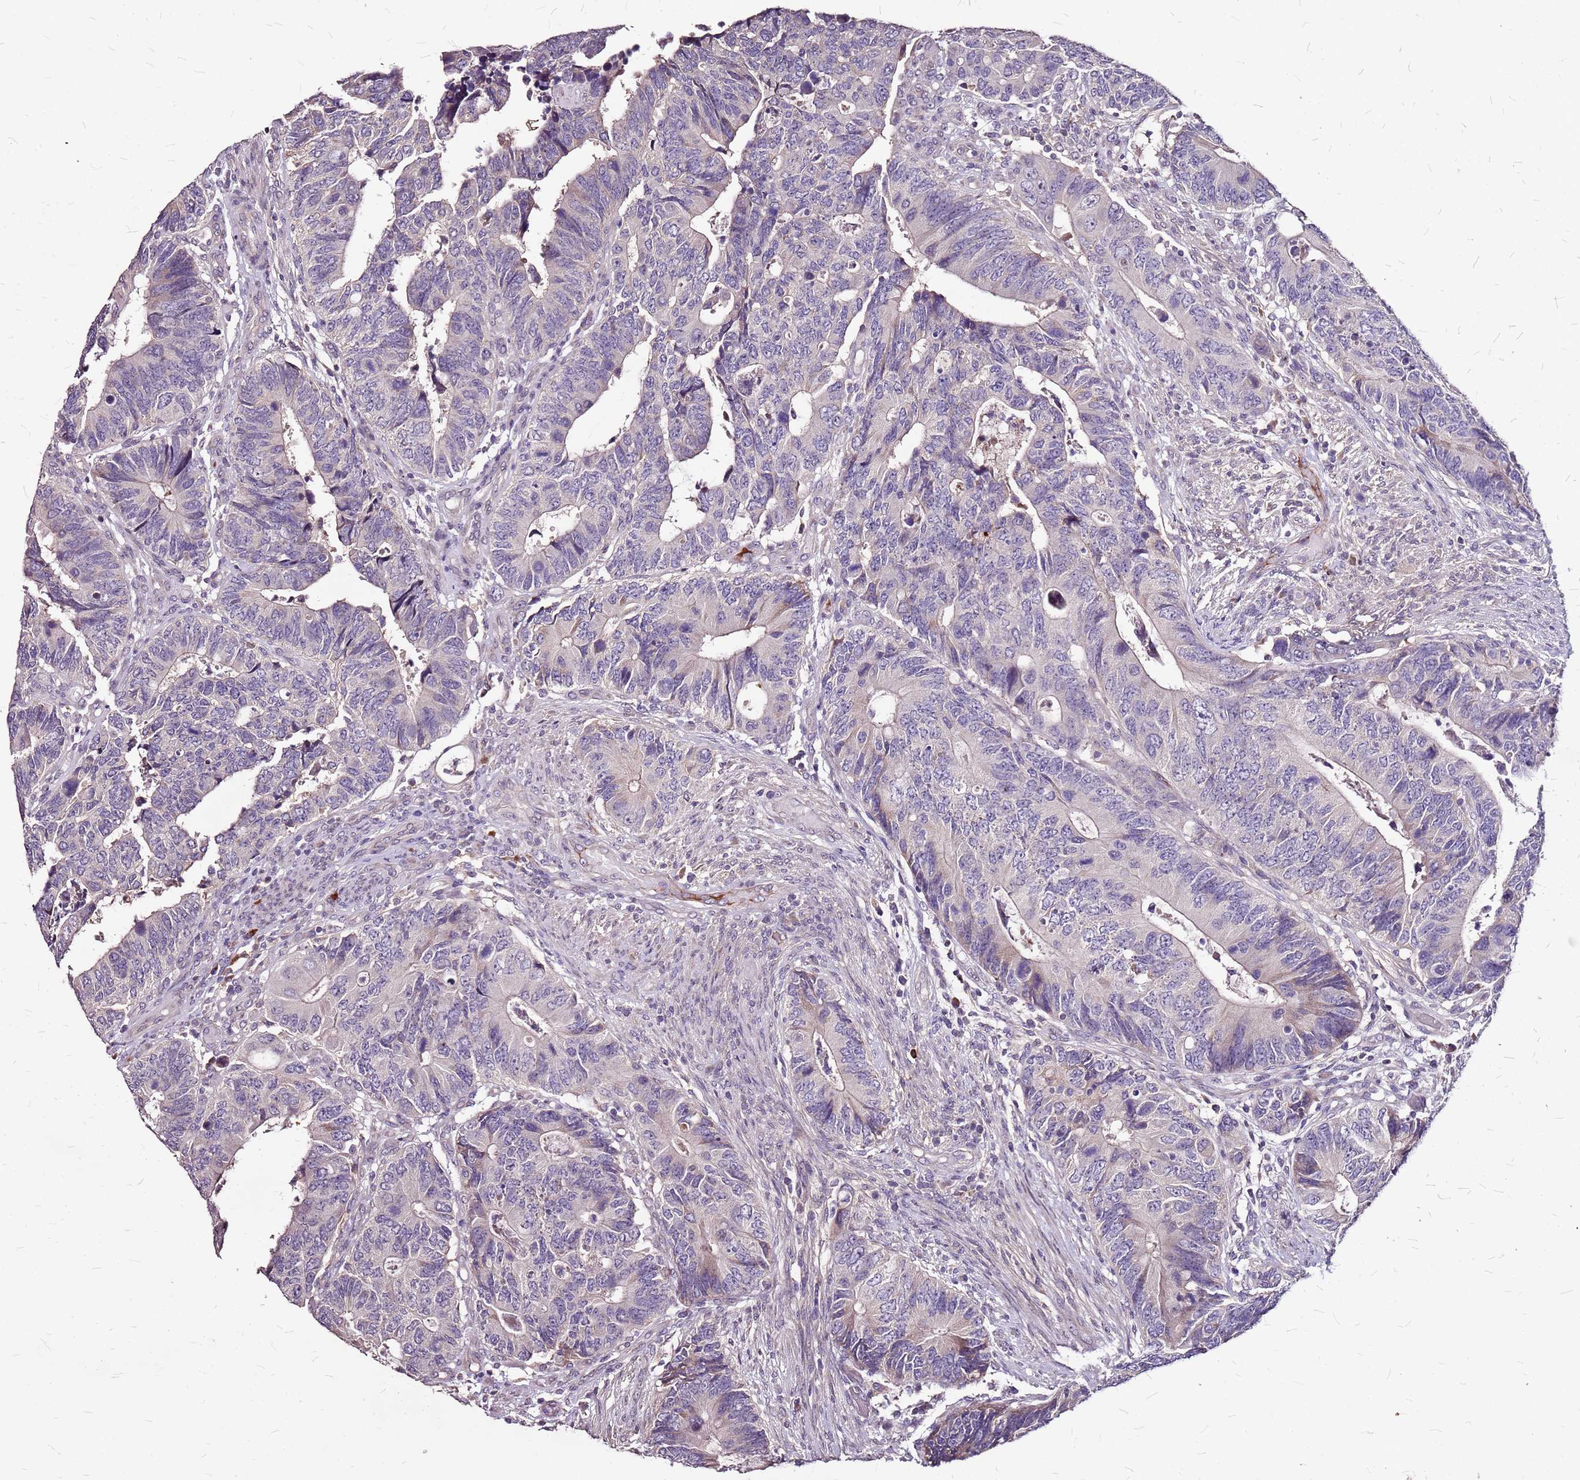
{"staining": {"intensity": "negative", "quantity": "none", "location": "none"}, "tissue": "colorectal cancer", "cell_type": "Tumor cells", "image_type": "cancer", "snomed": [{"axis": "morphology", "description": "Adenocarcinoma, NOS"}, {"axis": "topography", "description": "Colon"}], "caption": "The immunohistochemistry photomicrograph has no significant expression in tumor cells of colorectal cancer (adenocarcinoma) tissue. (DAB IHC with hematoxylin counter stain).", "gene": "DCDC2C", "patient": {"sex": "male", "age": 87}}